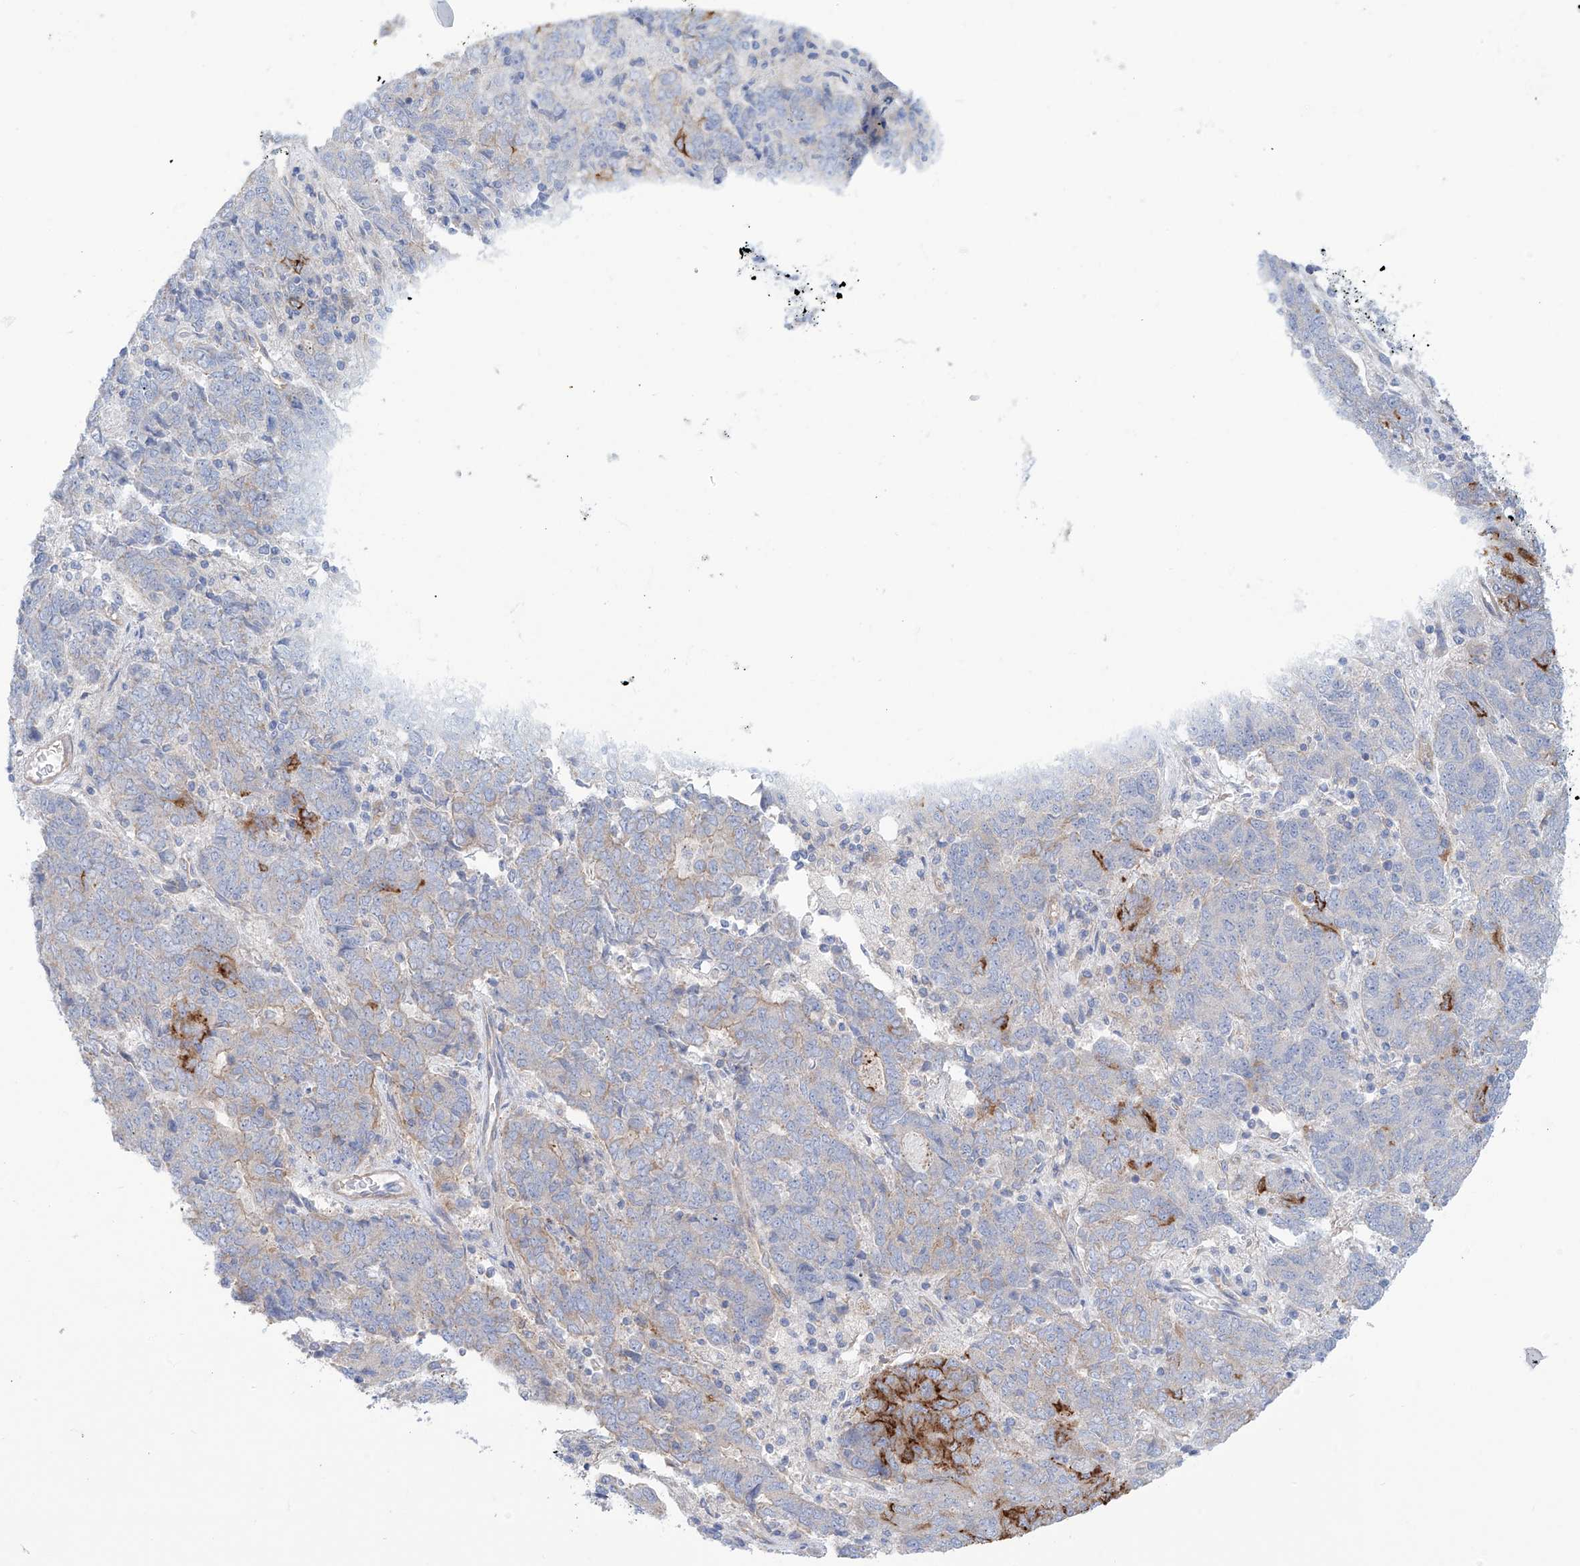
{"staining": {"intensity": "moderate", "quantity": "<25%", "location": "cytoplasmic/membranous"}, "tissue": "endometrial cancer", "cell_type": "Tumor cells", "image_type": "cancer", "snomed": [{"axis": "morphology", "description": "Adenocarcinoma, NOS"}, {"axis": "topography", "description": "Endometrium"}], "caption": "Immunohistochemistry (DAB) staining of endometrial cancer shows moderate cytoplasmic/membranous protein staining in approximately <25% of tumor cells. Immunohistochemistry stains the protein in brown and the nuclei are stained blue.", "gene": "TMEM209", "patient": {"sex": "female", "age": 80}}